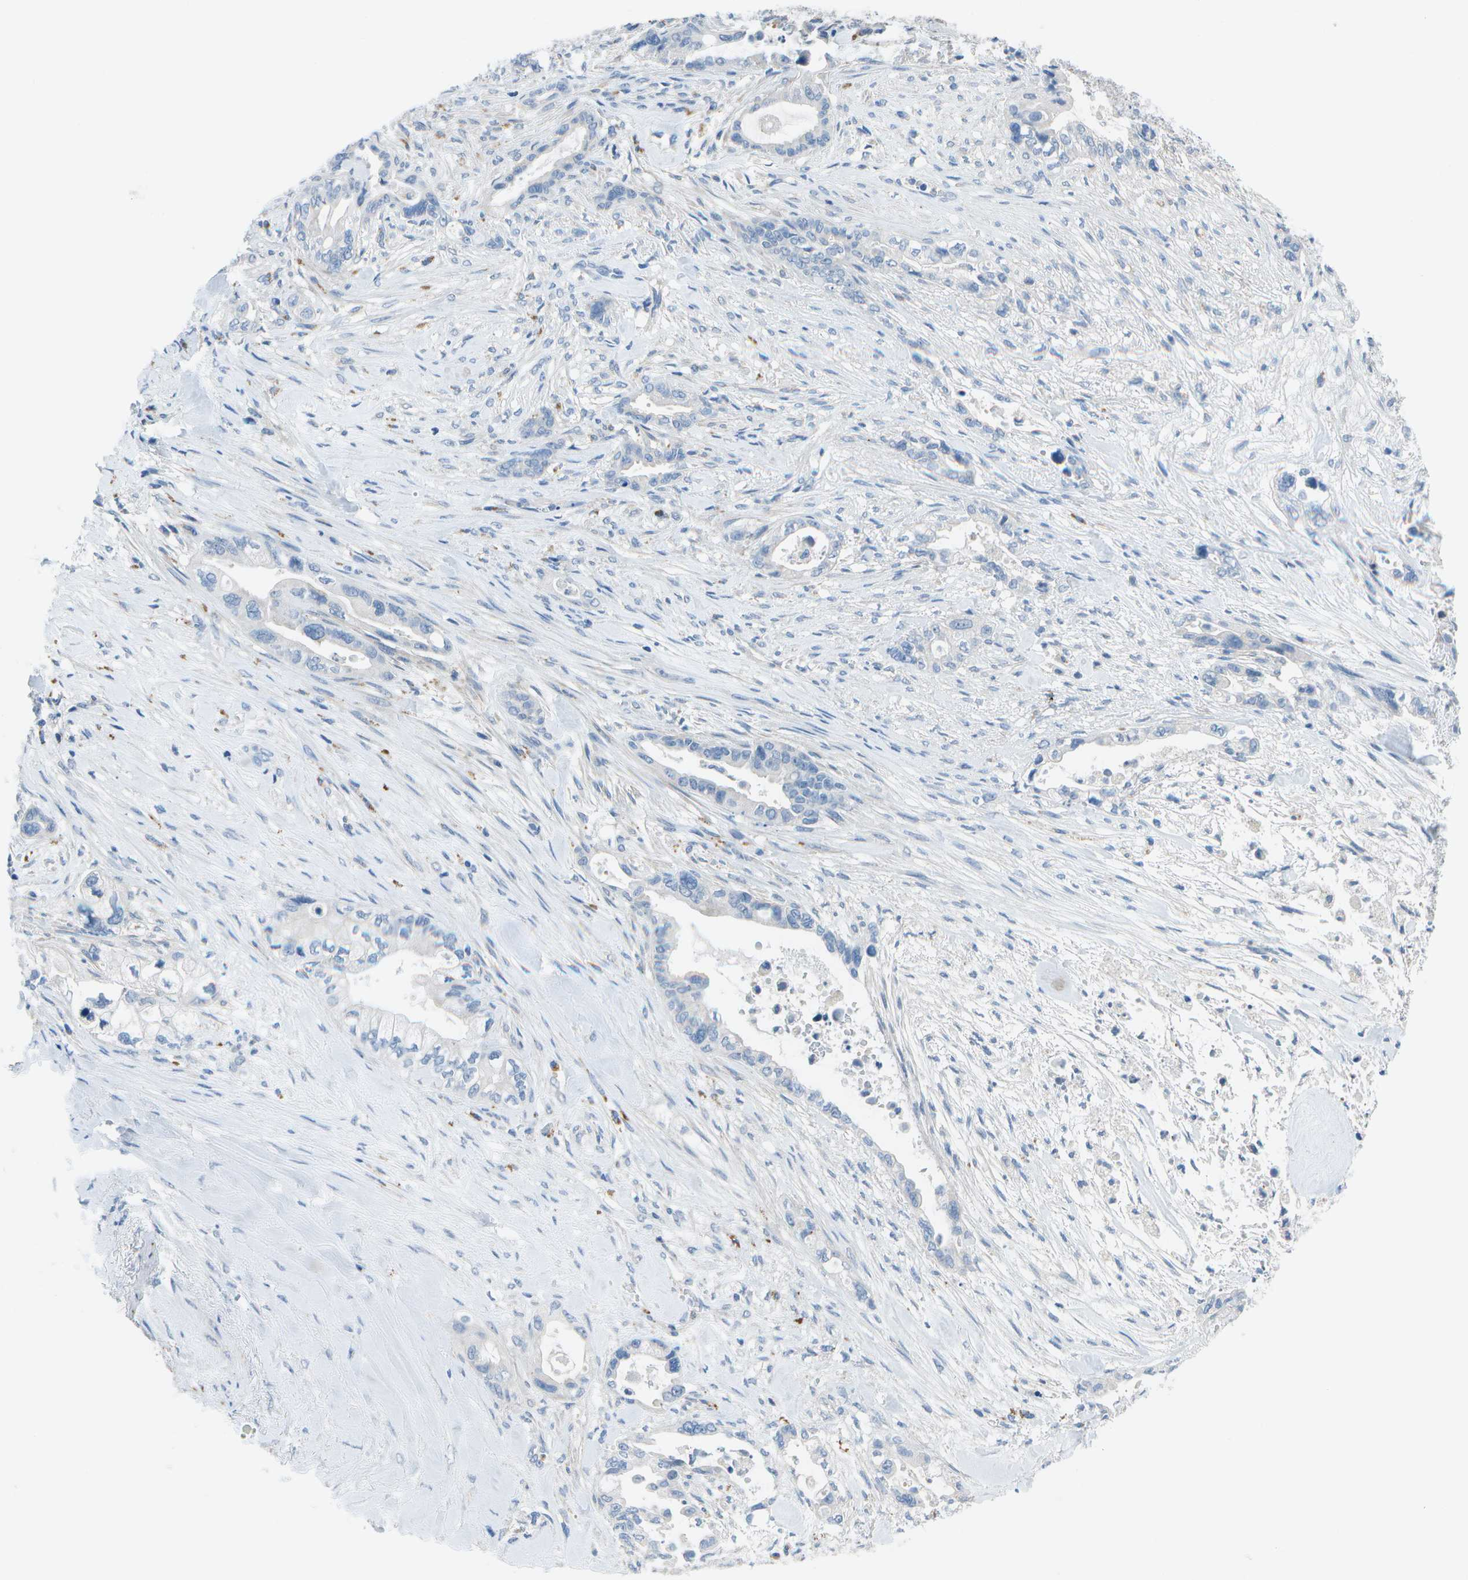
{"staining": {"intensity": "negative", "quantity": "none", "location": "none"}, "tissue": "pancreatic cancer", "cell_type": "Tumor cells", "image_type": "cancer", "snomed": [{"axis": "morphology", "description": "Adenocarcinoma, NOS"}, {"axis": "topography", "description": "Pancreas"}], "caption": "Tumor cells are negative for brown protein staining in pancreatic cancer.", "gene": "DCT", "patient": {"sex": "male", "age": 70}}